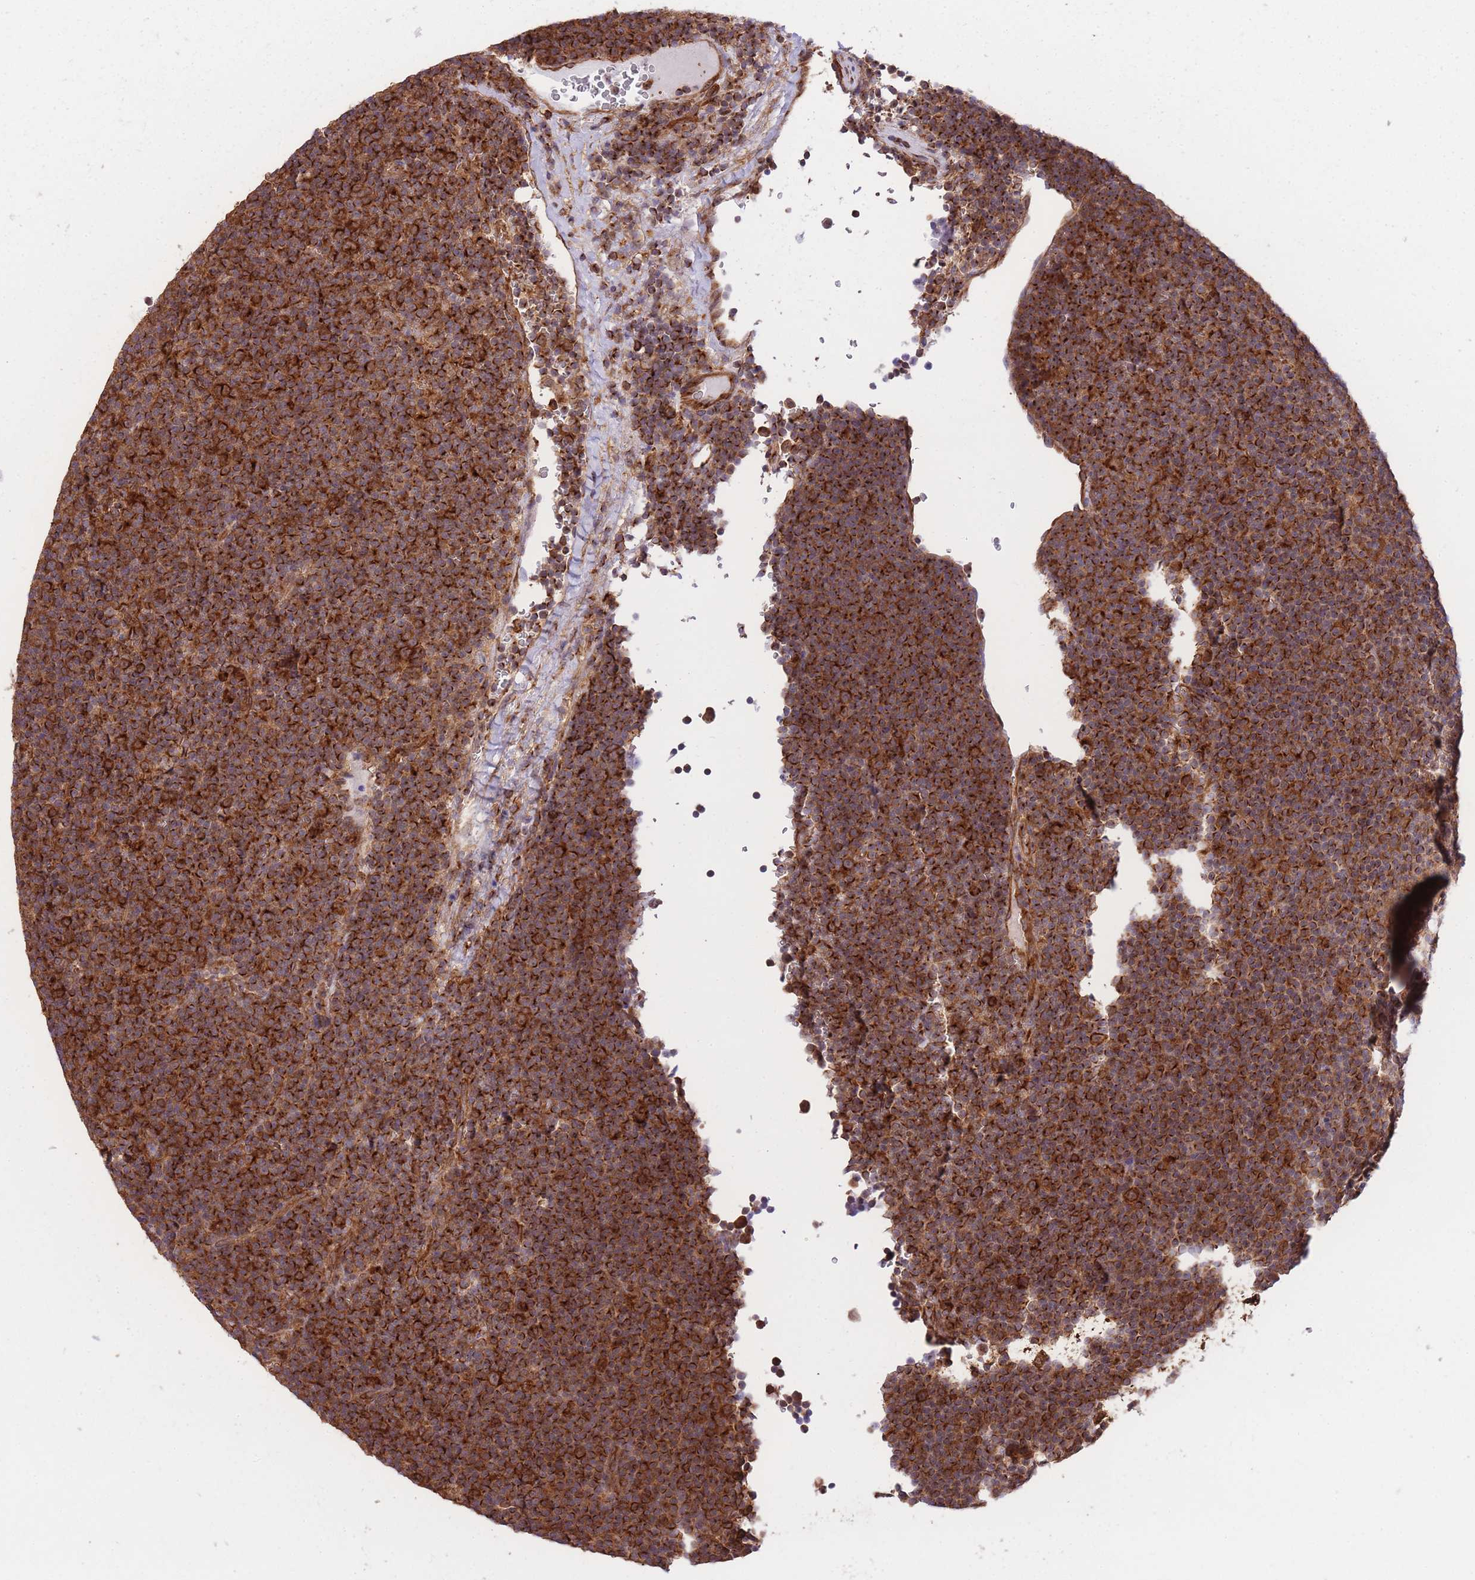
{"staining": {"intensity": "strong", "quantity": ">75%", "location": "cytoplasmic/membranous"}, "tissue": "lymphoma", "cell_type": "Tumor cells", "image_type": "cancer", "snomed": [{"axis": "morphology", "description": "Malignant lymphoma, non-Hodgkin's type, Low grade"}, {"axis": "topography", "description": "Lymph node"}], "caption": "Immunohistochemical staining of lymphoma reveals high levels of strong cytoplasmic/membranous expression in about >75% of tumor cells. Immunohistochemistry (ihc) stains the protein in brown and the nuclei are stained blue.", "gene": "EXOSC8", "patient": {"sex": "female", "age": 67}}